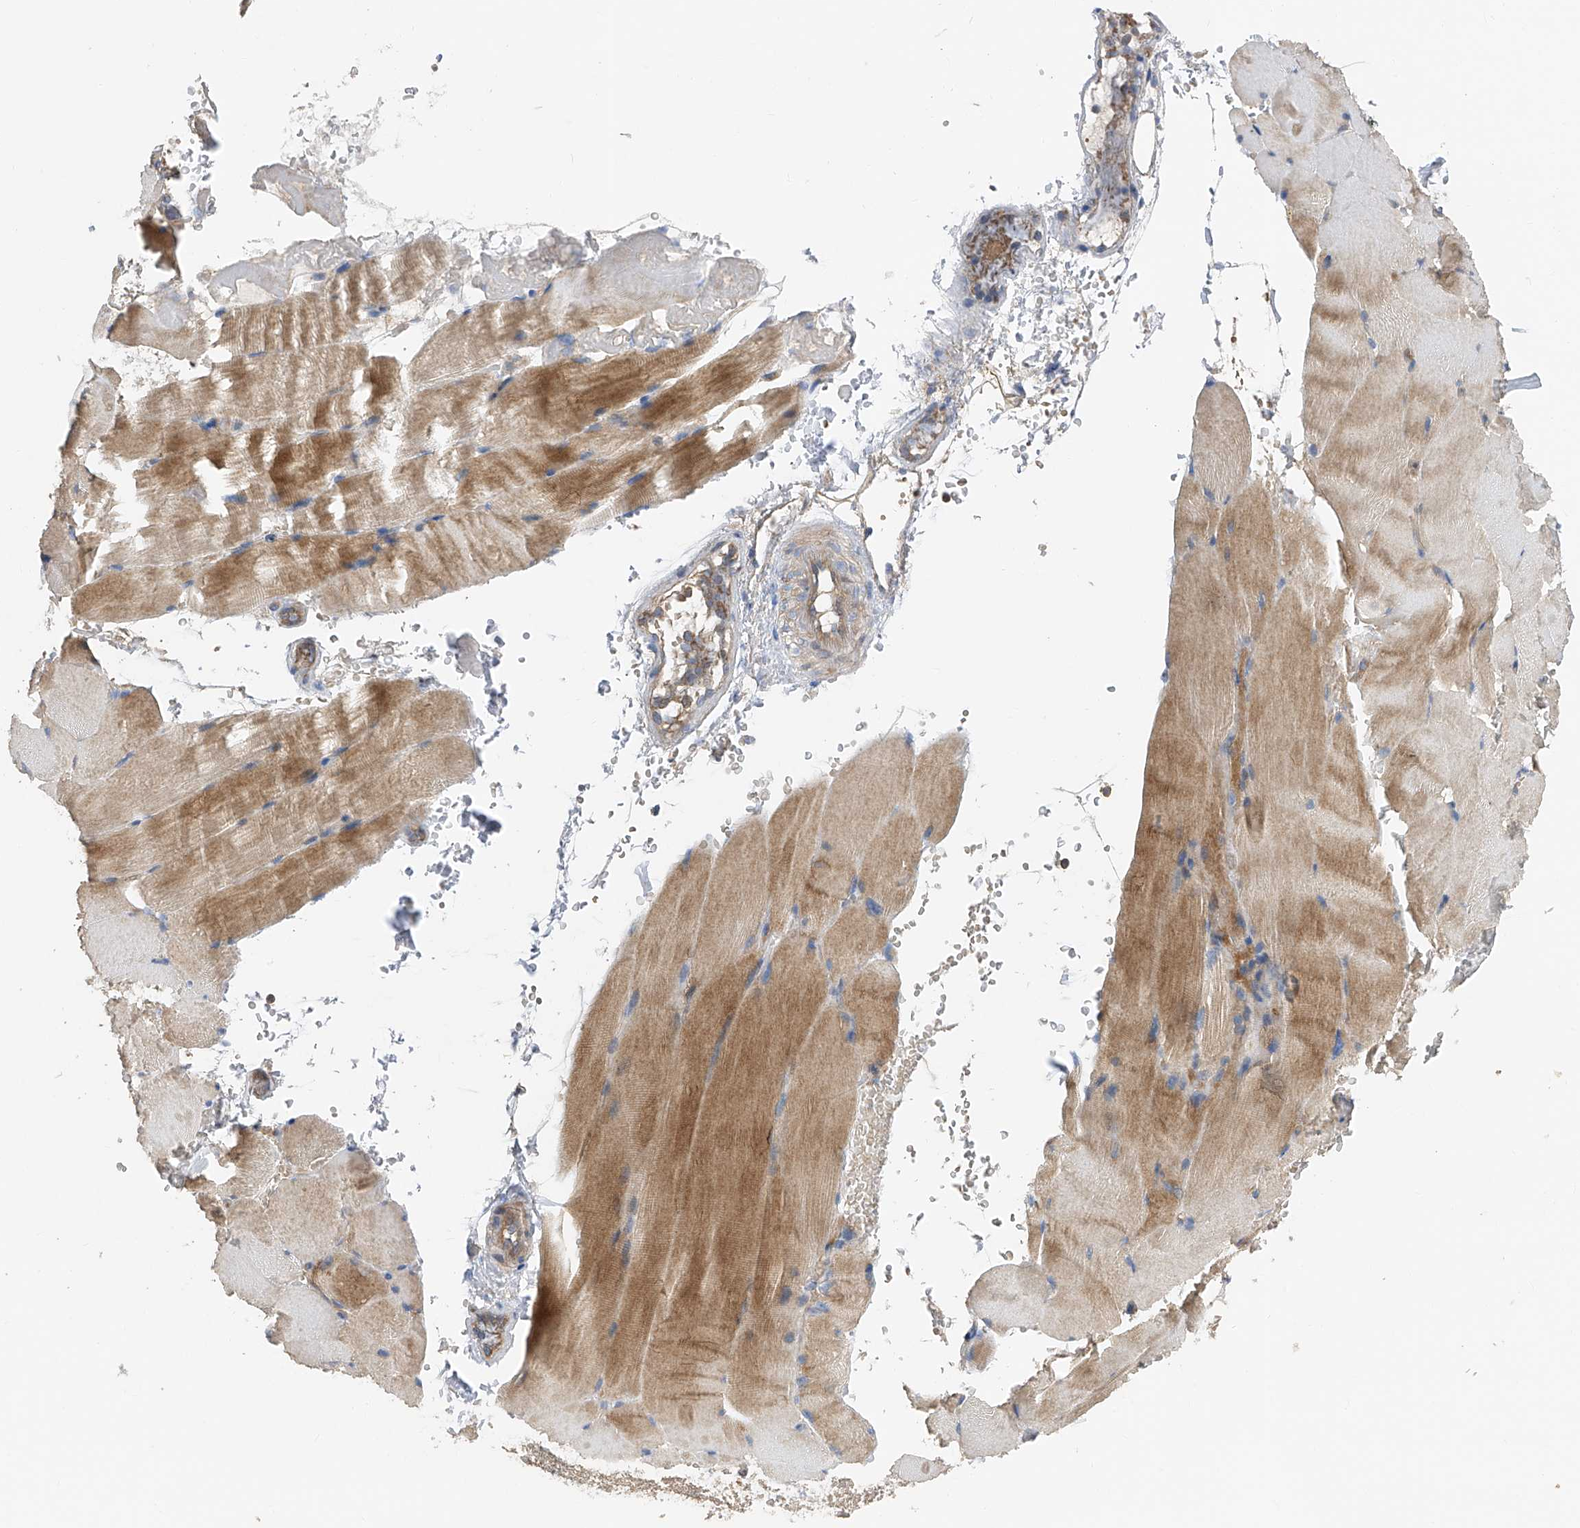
{"staining": {"intensity": "moderate", "quantity": "<25%", "location": "cytoplasmic/membranous"}, "tissue": "skeletal muscle", "cell_type": "Myocytes", "image_type": "normal", "snomed": [{"axis": "morphology", "description": "Normal tissue, NOS"}, {"axis": "topography", "description": "Skeletal muscle"}, {"axis": "topography", "description": "Parathyroid gland"}], "caption": "IHC of benign human skeletal muscle shows low levels of moderate cytoplasmic/membranous staining in about <25% of myocytes. Nuclei are stained in blue.", "gene": "PTK2", "patient": {"sex": "female", "age": 37}}